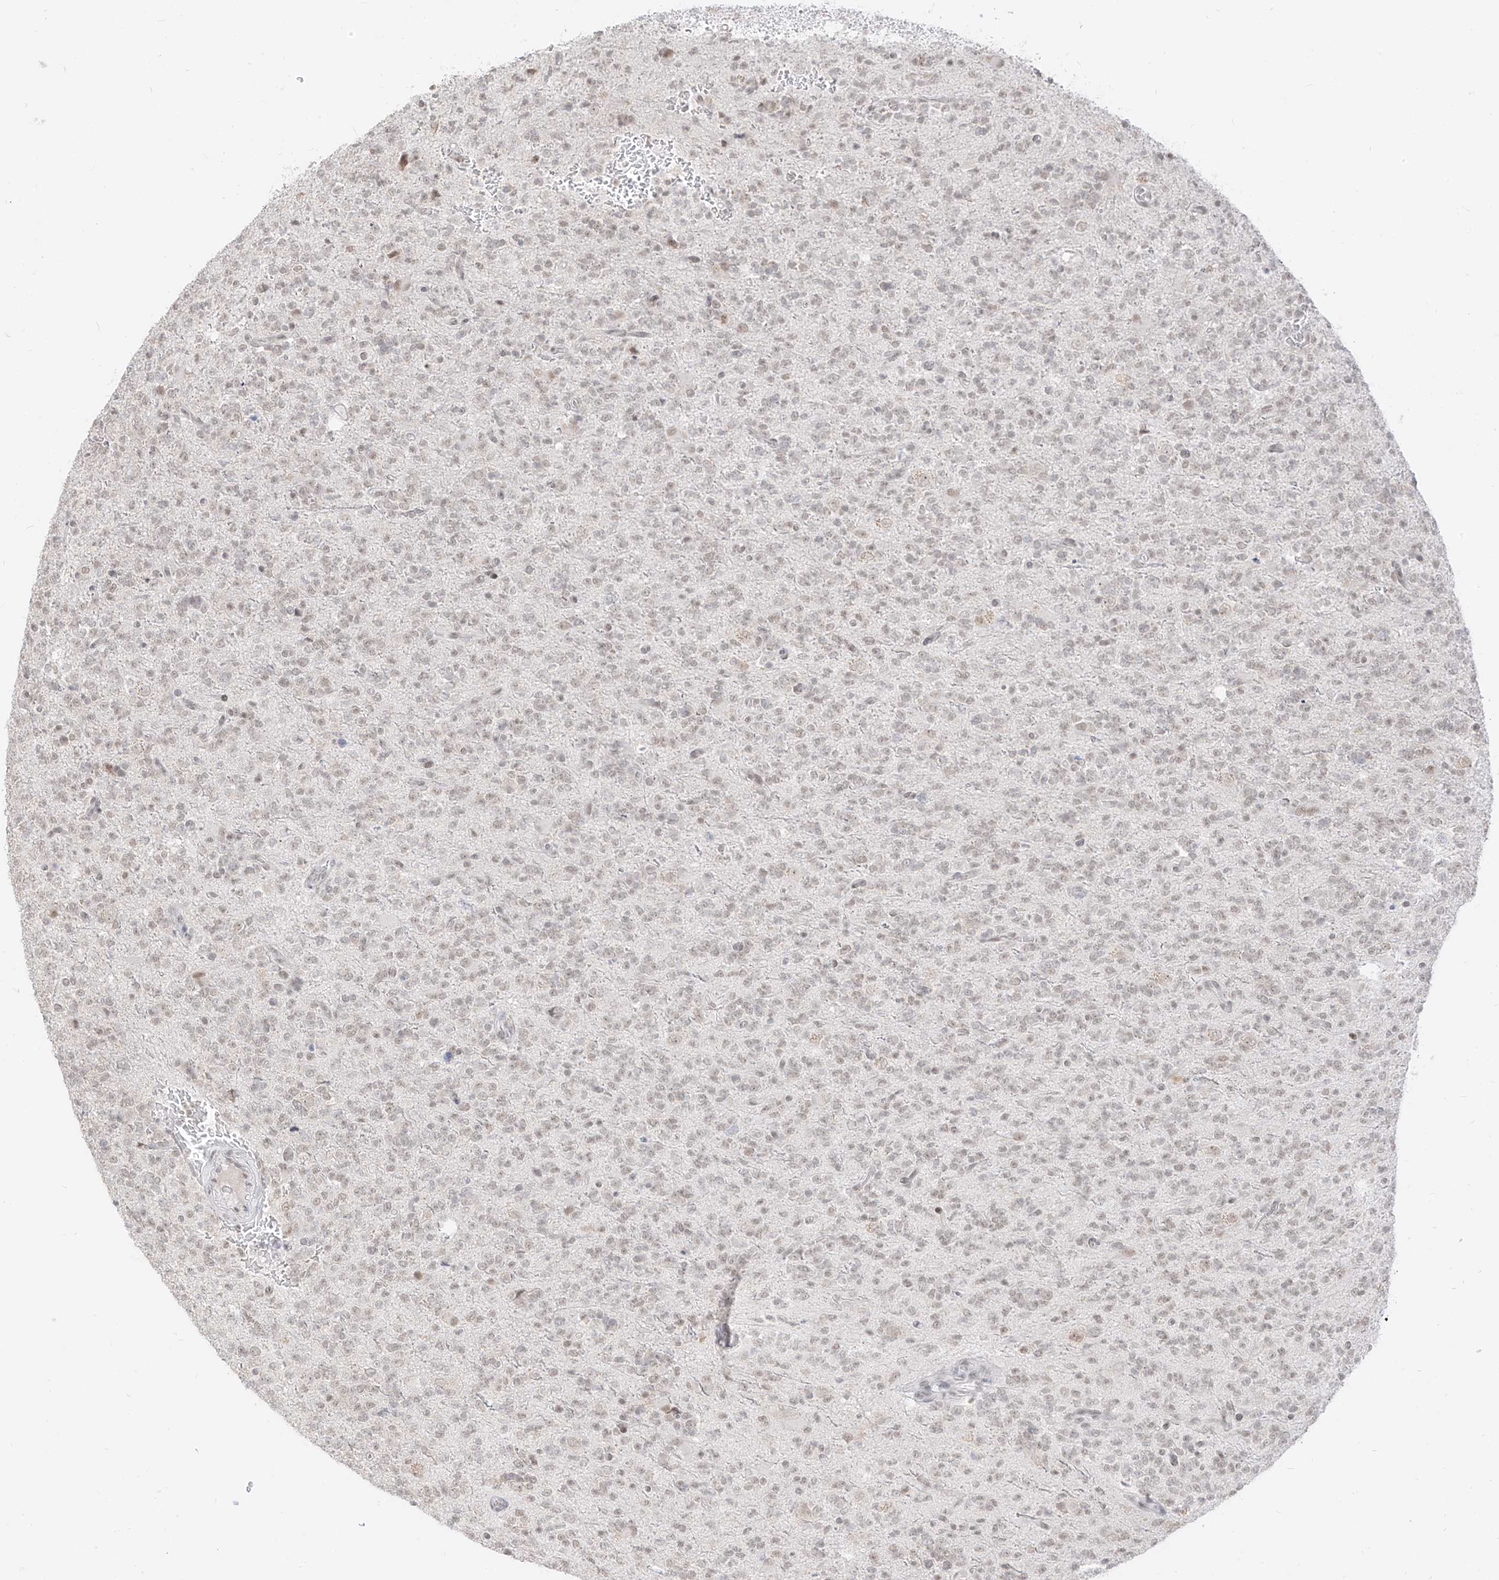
{"staining": {"intensity": "weak", "quantity": "25%-75%", "location": "nuclear"}, "tissue": "glioma", "cell_type": "Tumor cells", "image_type": "cancer", "snomed": [{"axis": "morphology", "description": "Glioma, malignant, High grade"}, {"axis": "topography", "description": "Brain"}], "caption": "Immunohistochemistry (IHC) photomicrograph of malignant glioma (high-grade) stained for a protein (brown), which exhibits low levels of weak nuclear positivity in approximately 25%-75% of tumor cells.", "gene": "SUPT5H", "patient": {"sex": "female", "age": 62}}